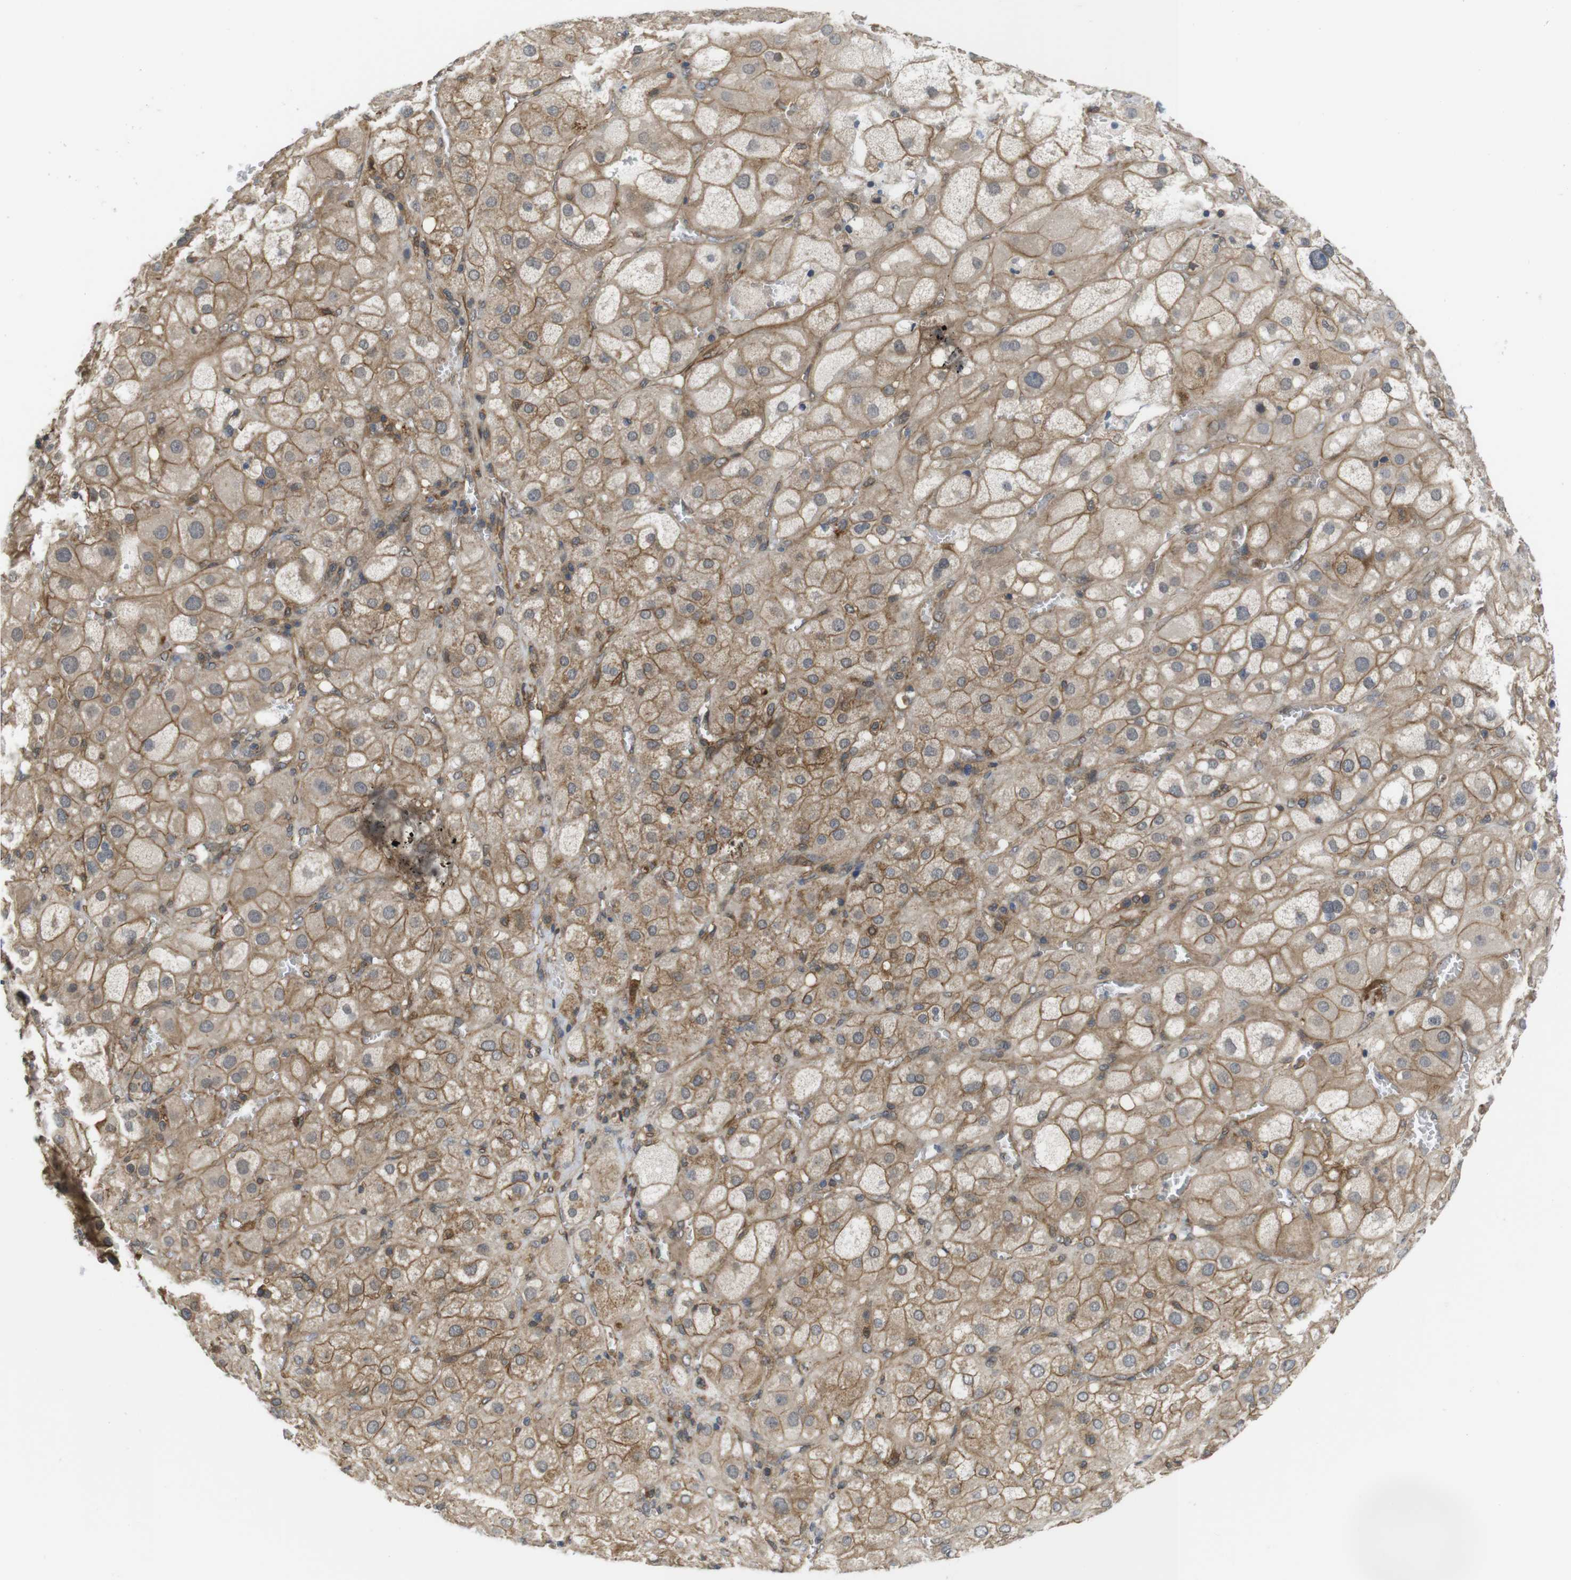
{"staining": {"intensity": "moderate", "quantity": ">75%", "location": "cytoplasmic/membranous"}, "tissue": "adrenal gland", "cell_type": "Glandular cells", "image_type": "normal", "snomed": [{"axis": "morphology", "description": "Normal tissue, NOS"}, {"axis": "topography", "description": "Adrenal gland"}], "caption": "Adrenal gland stained with immunohistochemistry shows moderate cytoplasmic/membranous expression in about >75% of glandular cells.", "gene": "ZDHHC5", "patient": {"sex": "female", "age": 47}}